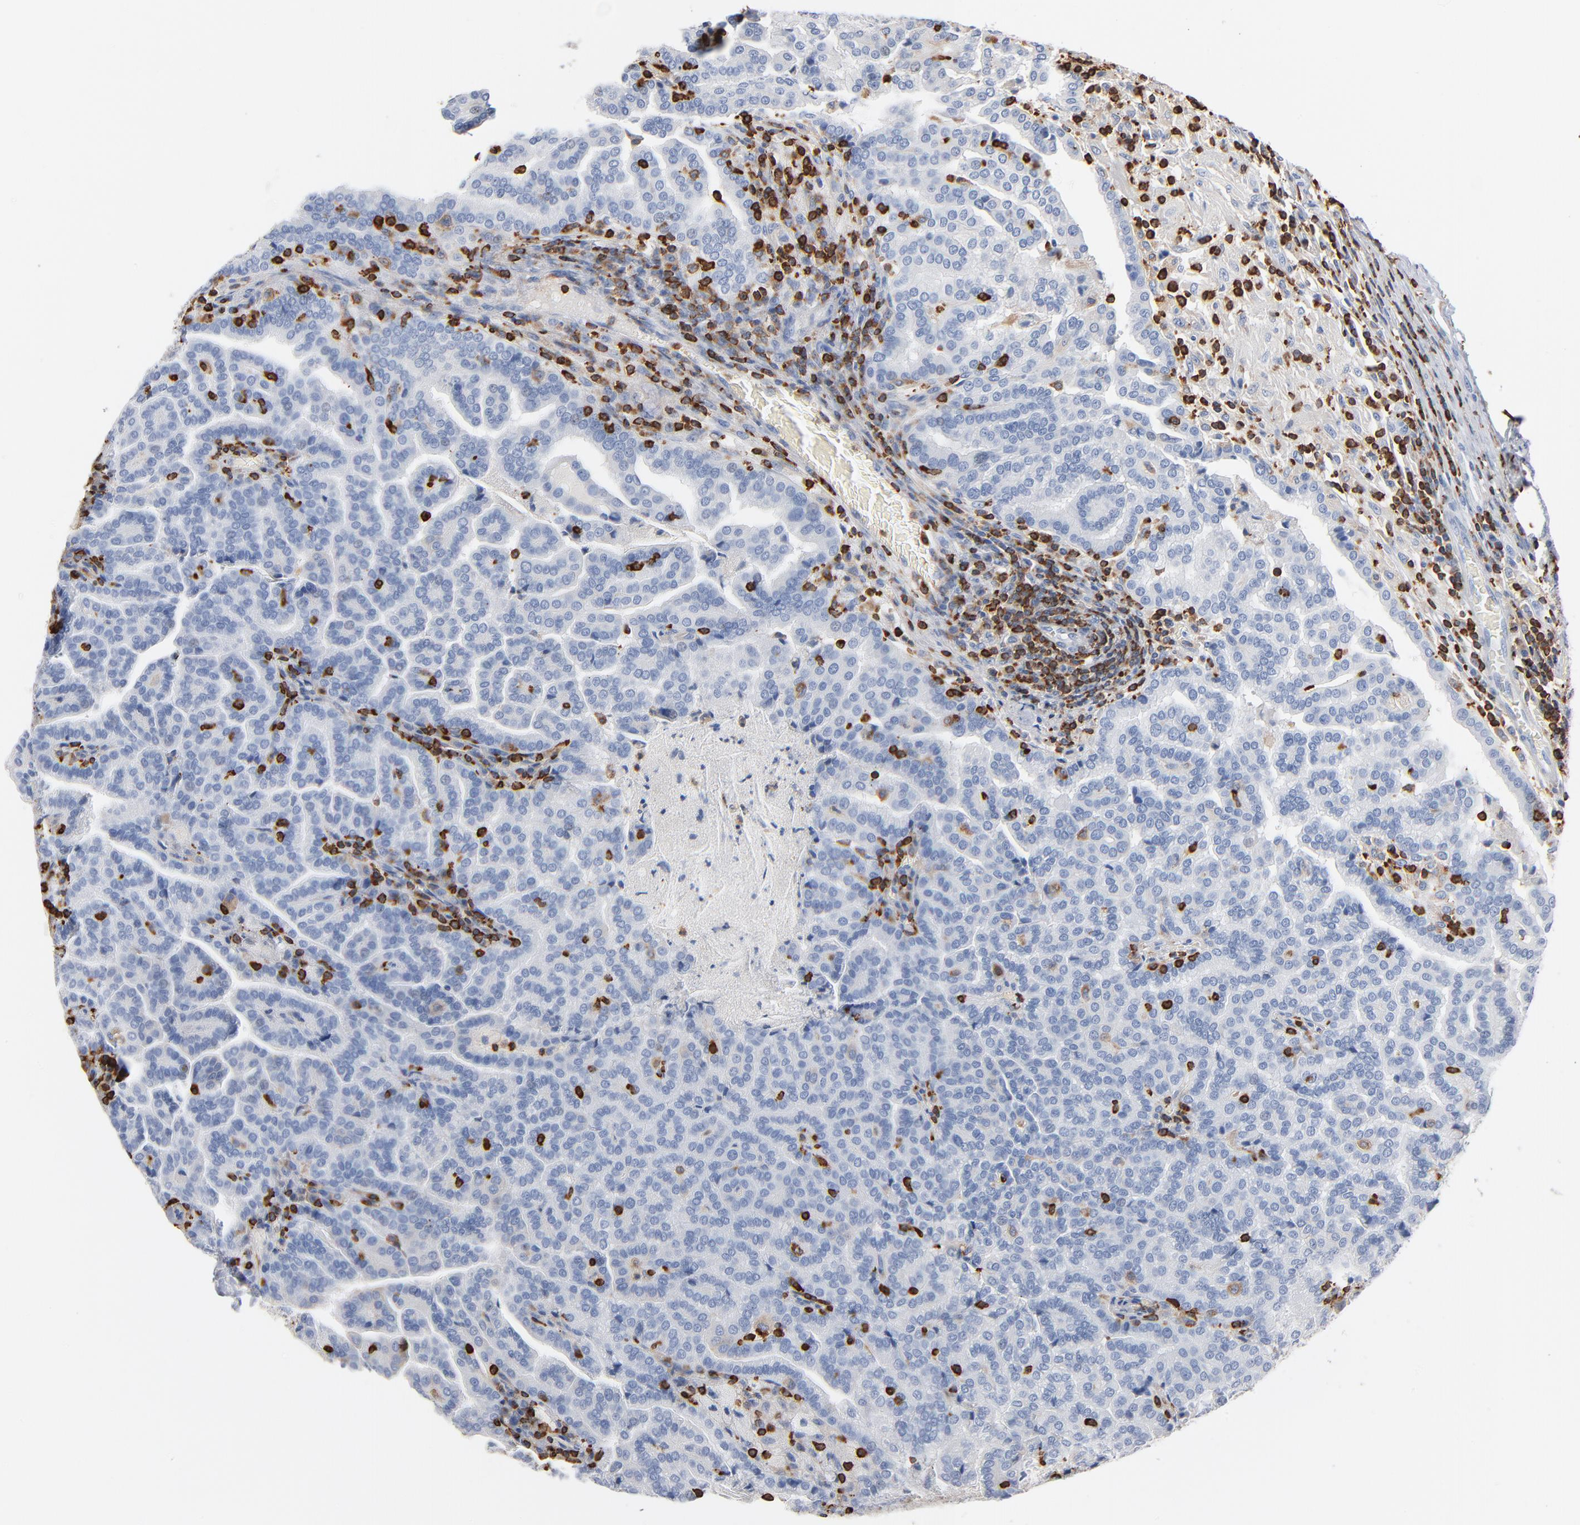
{"staining": {"intensity": "negative", "quantity": "none", "location": "none"}, "tissue": "renal cancer", "cell_type": "Tumor cells", "image_type": "cancer", "snomed": [{"axis": "morphology", "description": "Adenocarcinoma, NOS"}, {"axis": "topography", "description": "Kidney"}], "caption": "A high-resolution photomicrograph shows IHC staining of adenocarcinoma (renal), which exhibits no significant expression in tumor cells.", "gene": "SH3KBP1", "patient": {"sex": "male", "age": 61}}